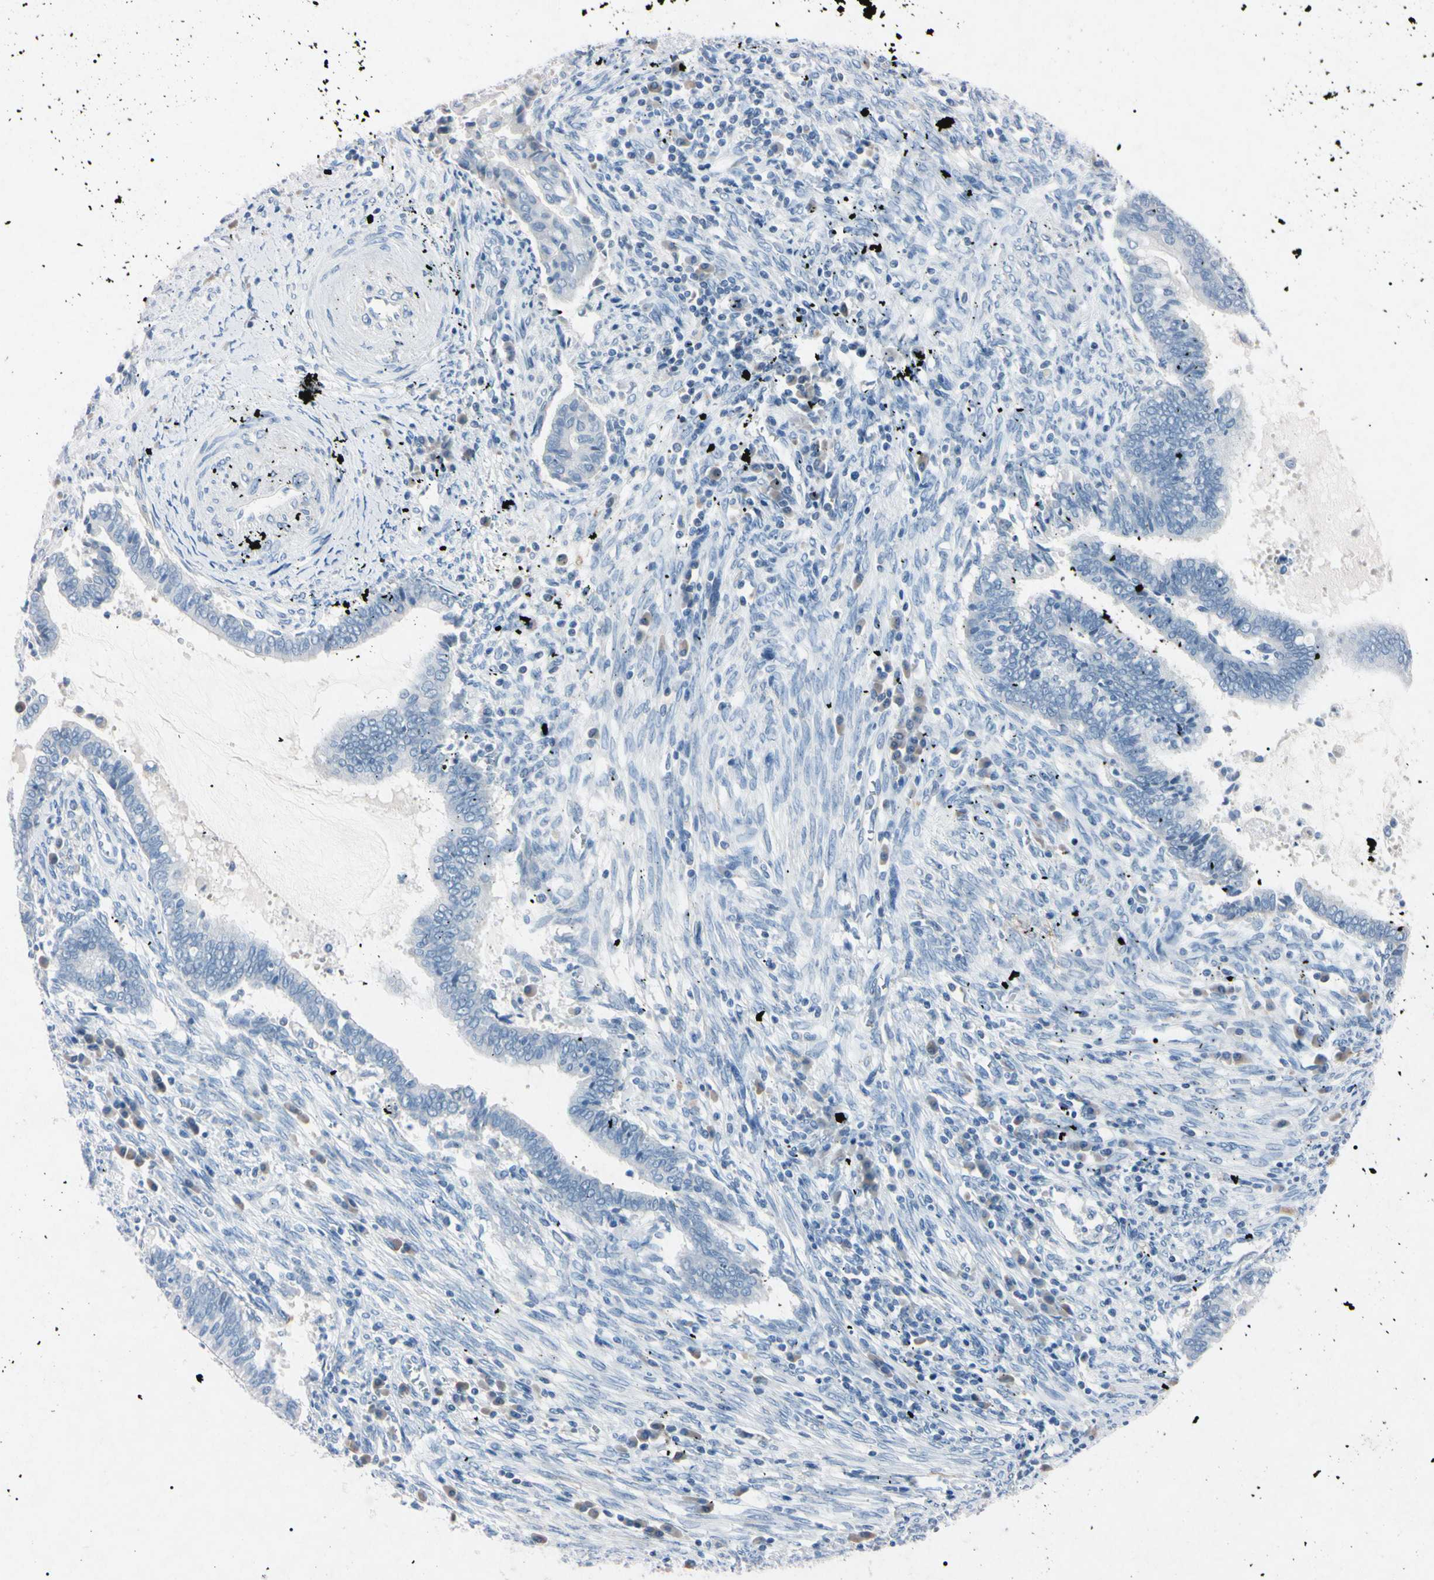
{"staining": {"intensity": "negative", "quantity": "none", "location": "none"}, "tissue": "cervical cancer", "cell_type": "Tumor cells", "image_type": "cancer", "snomed": [{"axis": "morphology", "description": "Adenocarcinoma, NOS"}, {"axis": "topography", "description": "Cervix"}], "caption": "Tumor cells show no significant protein positivity in cervical adenocarcinoma.", "gene": "ELN", "patient": {"sex": "female", "age": 44}}